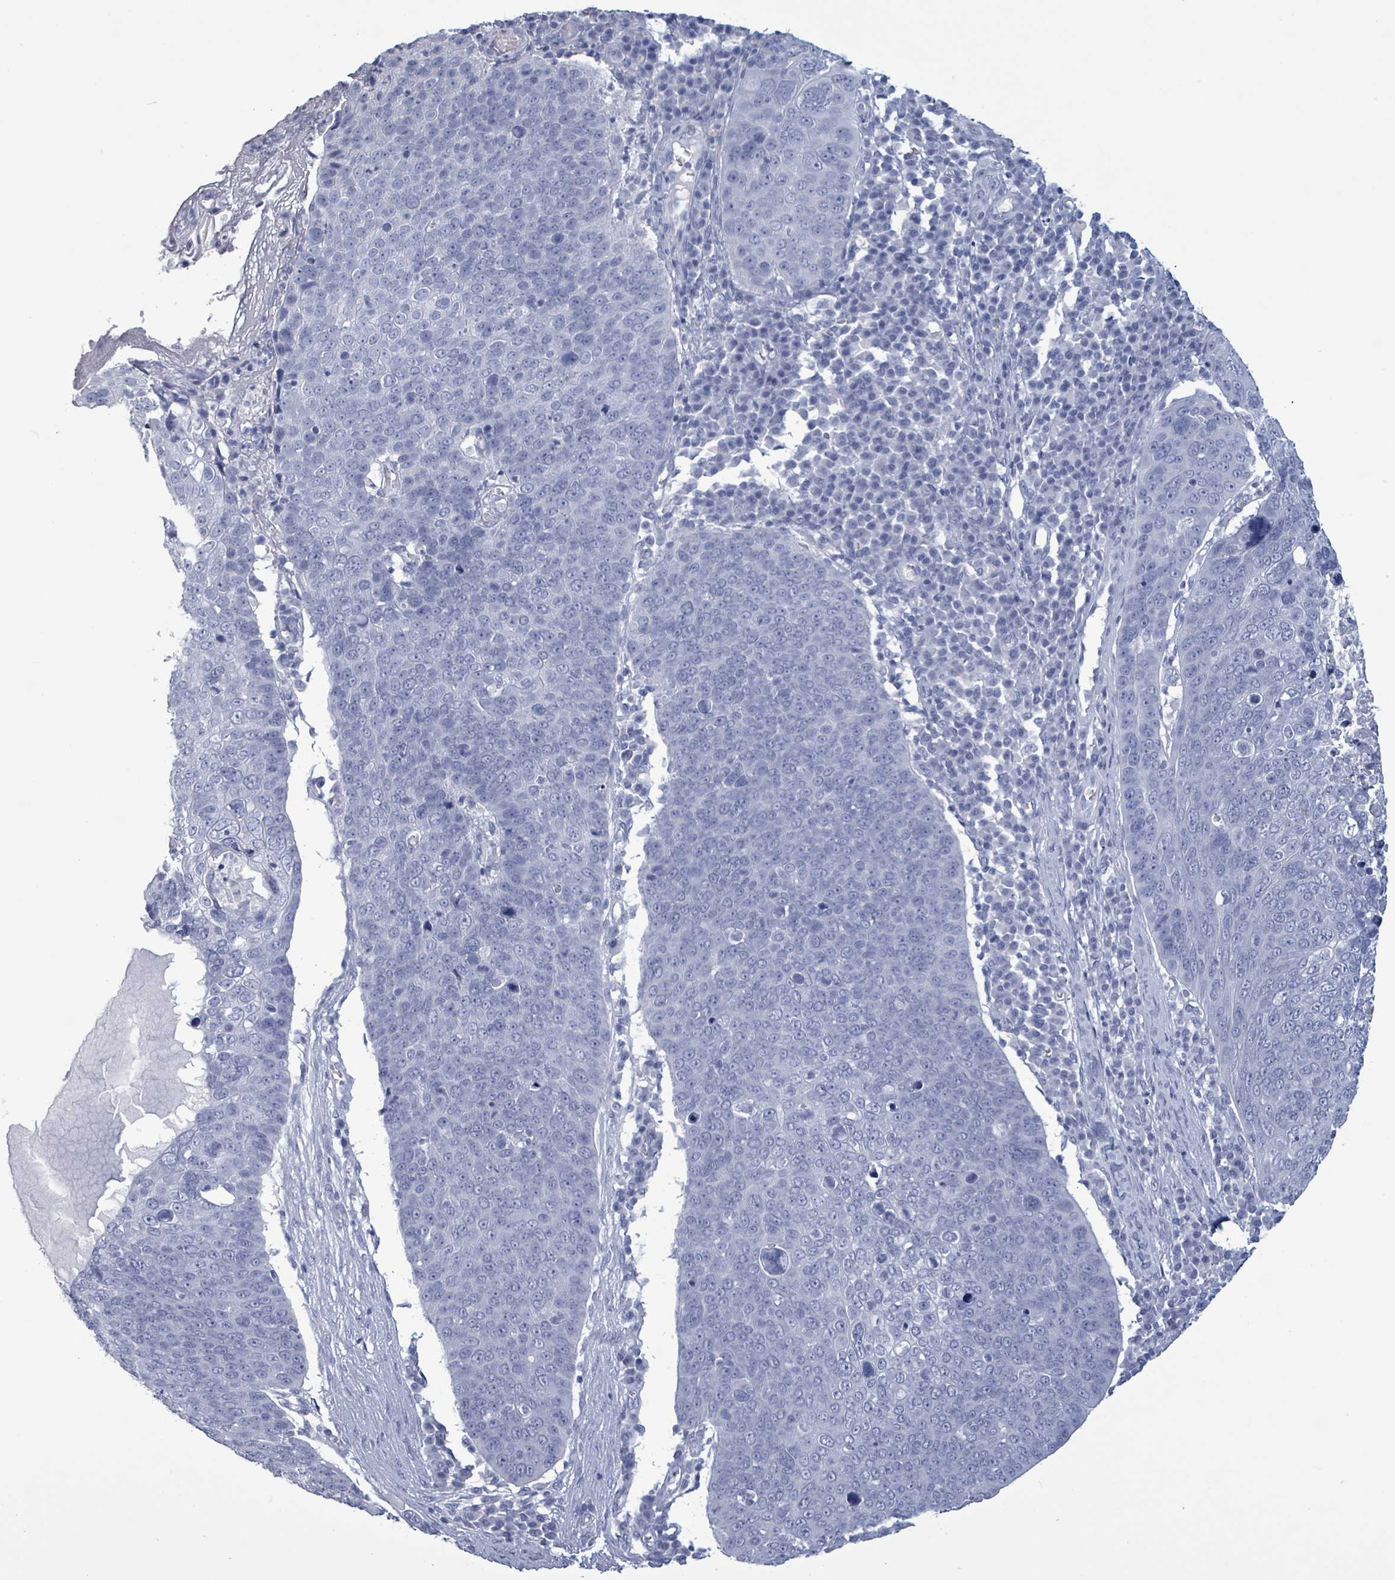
{"staining": {"intensity": "negative", "quantity": "none", "location": "none"}, "tissue": "skin cancer", "cell_type": "Tumor cells", "image_type": "cancer", "snomed": [{"axis": "morphology", "description": "Squamous cell carcinoma, NOS"}, {"axis": "topography", "description": "Skin"}], "caption": "Tumor cells show no significant positivity in skin cancer (squamous cell carcinoma).", "gene": "NKX2-1", "patient": {"sex": "male", "age": 71}}